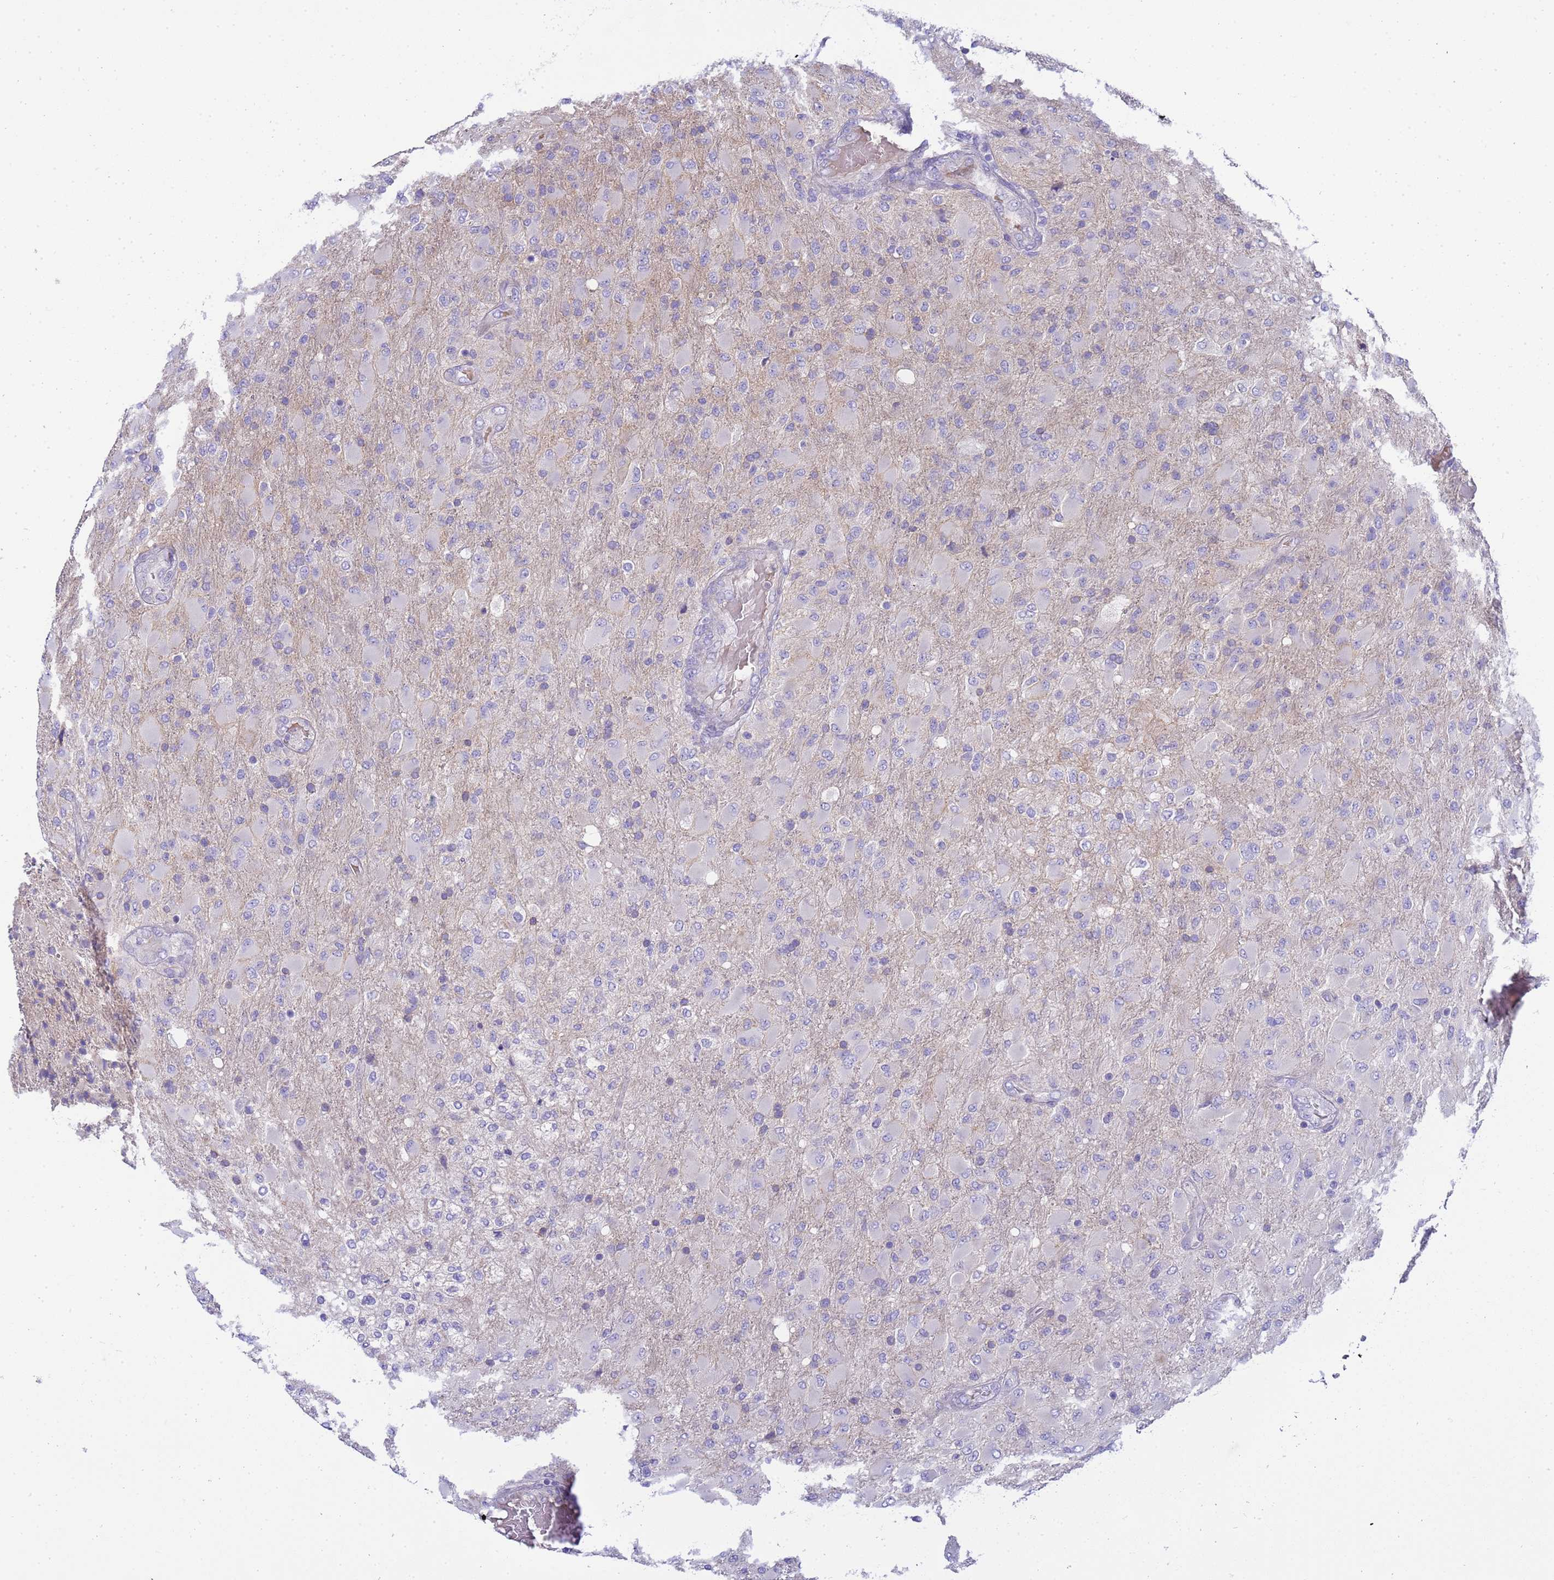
{"staining": {"intensity": "negative", "quantity": "none", "location": "none"}, "tissue": "glioma", "cell_type": "Tumor cells", "image_type": "cancer", "snomed": [{"axis": "morphology", "description": "Glioma, malignant, Low grade"}, {"axis": "topography", "description": "Brain"}], "caption": "DAB immunohistochemical staining of human glioma demonstrates no significant staining in tumor cells.", "gene": "RIPPLY2", "patient": {"sex": "male", "age": 65}}